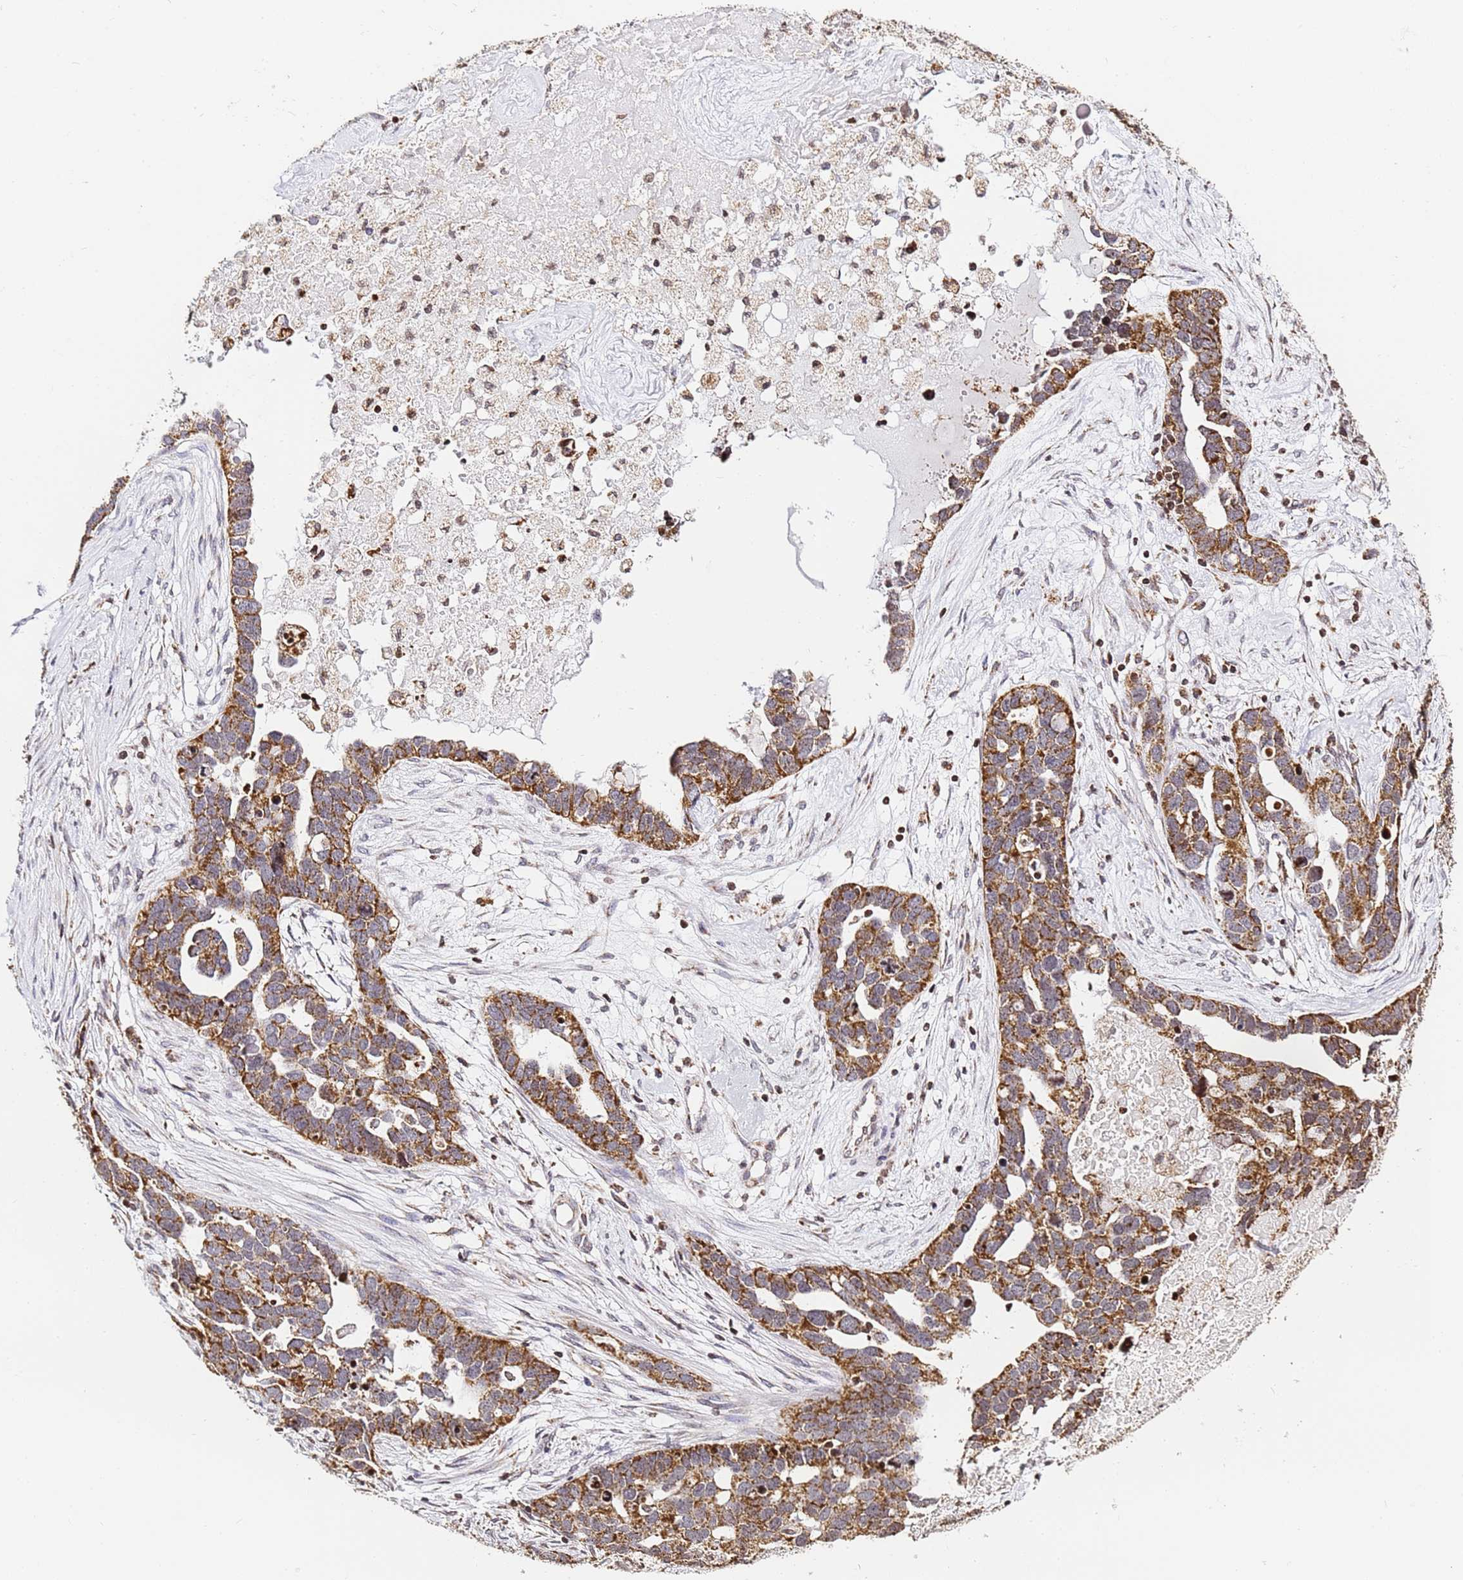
{"staining": {"intensity": "strong", "quantity": ">75%", "location": "cytoplasmic/membranous"}, "tissue": "ovarian cancer", "cell_type": "Tumor cells", "image_type": "cancer", "snomed": [{"axis": "morphology", "description": "Cystadenocarcinoma, serous, NOS"}, {"axis": "topography", "description": "Ovary"}], "caption": "Immunohistochemical staining of ovarian cancer shows high levels of strong cytoplasmic/membranous staining in about >75% of tumor cells.", "gene": "HSPE1", "patient": {"sex": "female", "age": 54}}